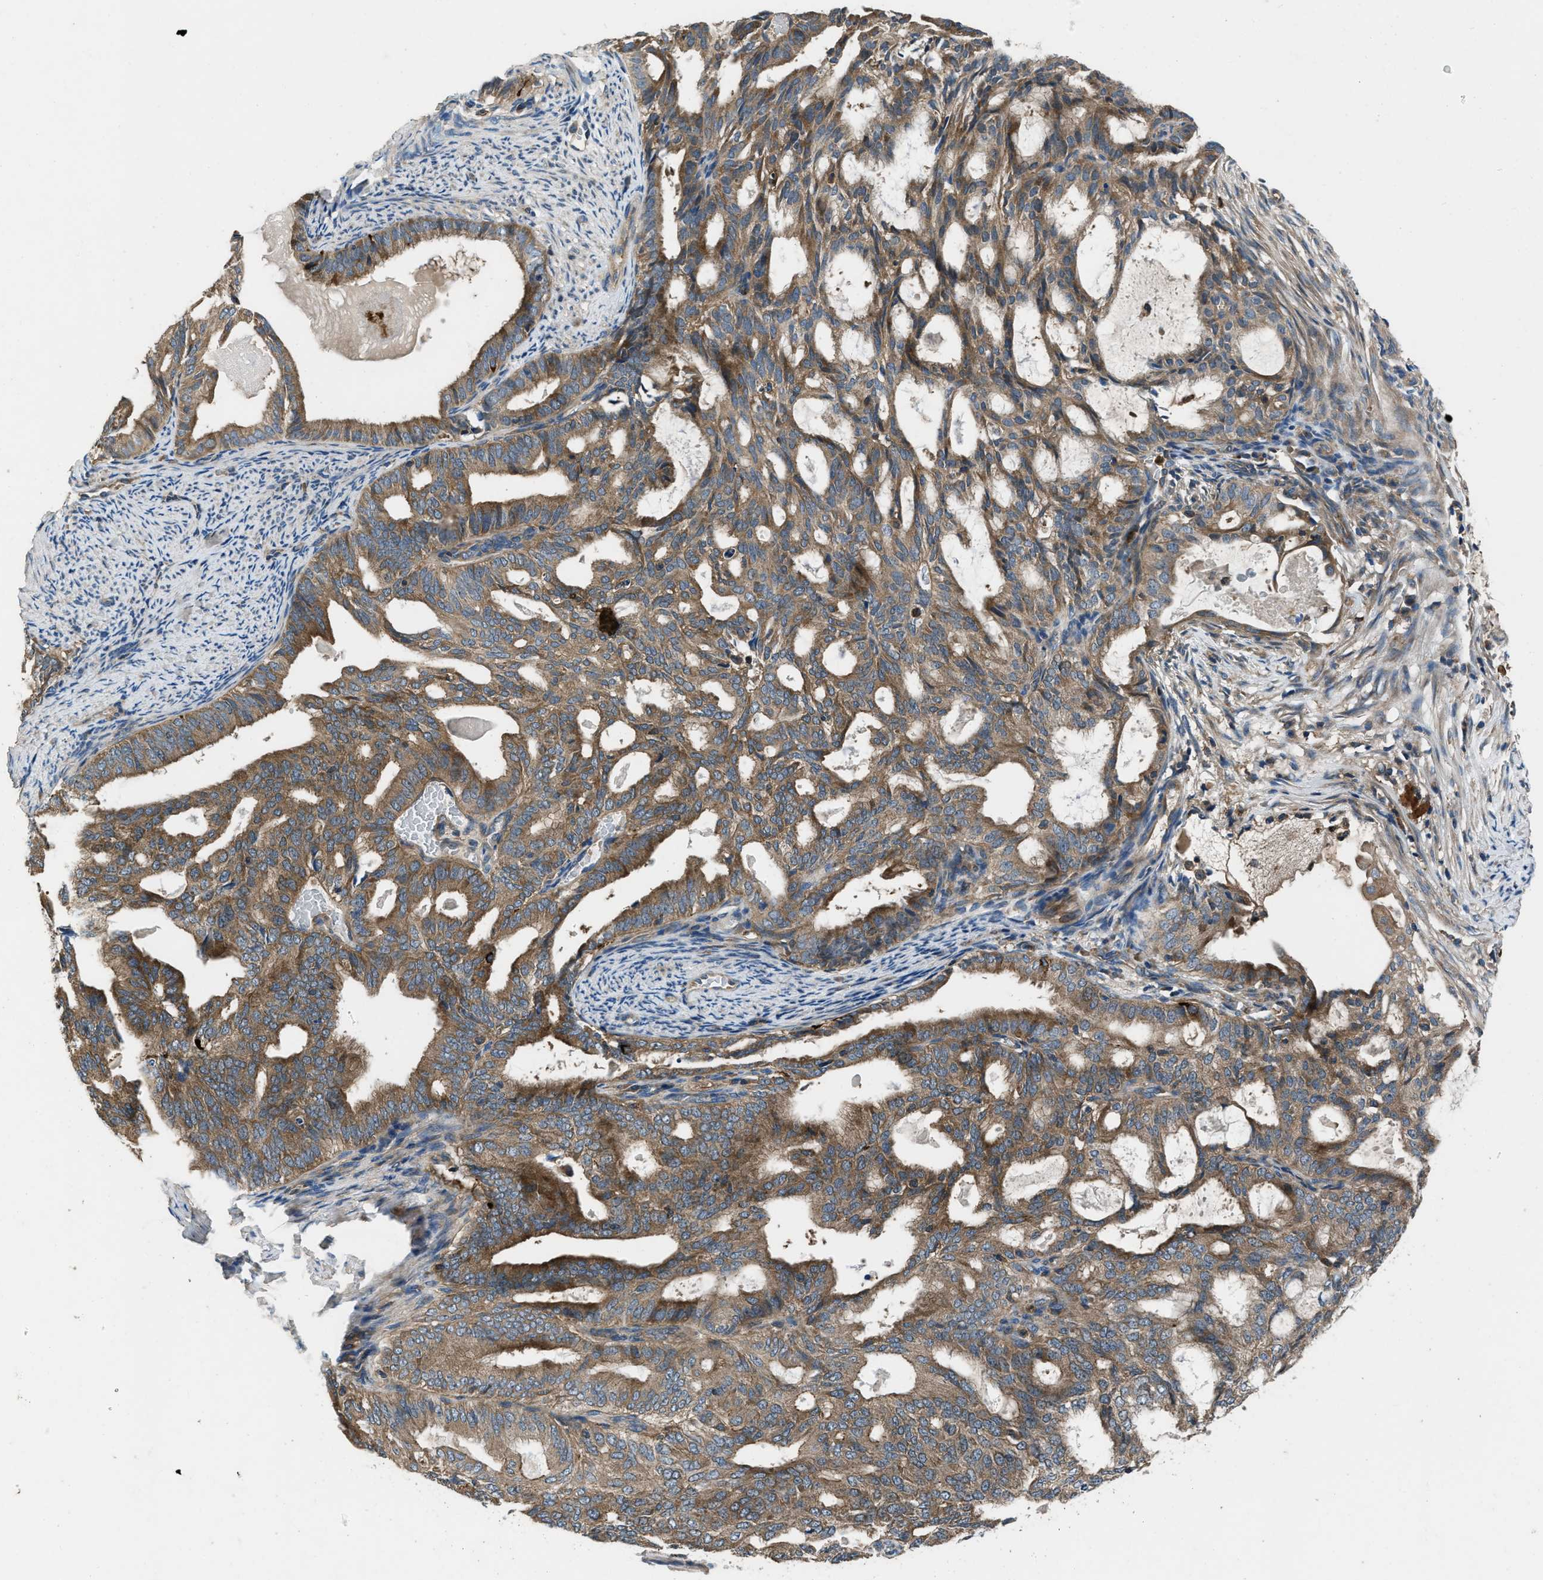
{"staining": {"intensity": "moderate", "quantity": ">75%", "location": "cytoplasmic/membranous"}, "tissue": "endometrial cancer", "cell_type": "Tumor cells", "image_type": "cancer", "snomed": [{"axis": "morphology", "description": "Adenocarcinoma, NOS"}, {"axis": "topography", "description": "Endometrium"}], "caption": "Immunohistochemistry image of neoplastic tissue: human endometrial cancer (adenocarcinoma) stained using immunohistochemistry (IHC) reveals medium levels of moderate protein expression localized specifically in the cytoplasmic/membranous of tumor cells, appearing as a cytoplasmic/membranous brown color.", "gene": "USP25", "patient": {"sex": "female", "age": 58}}